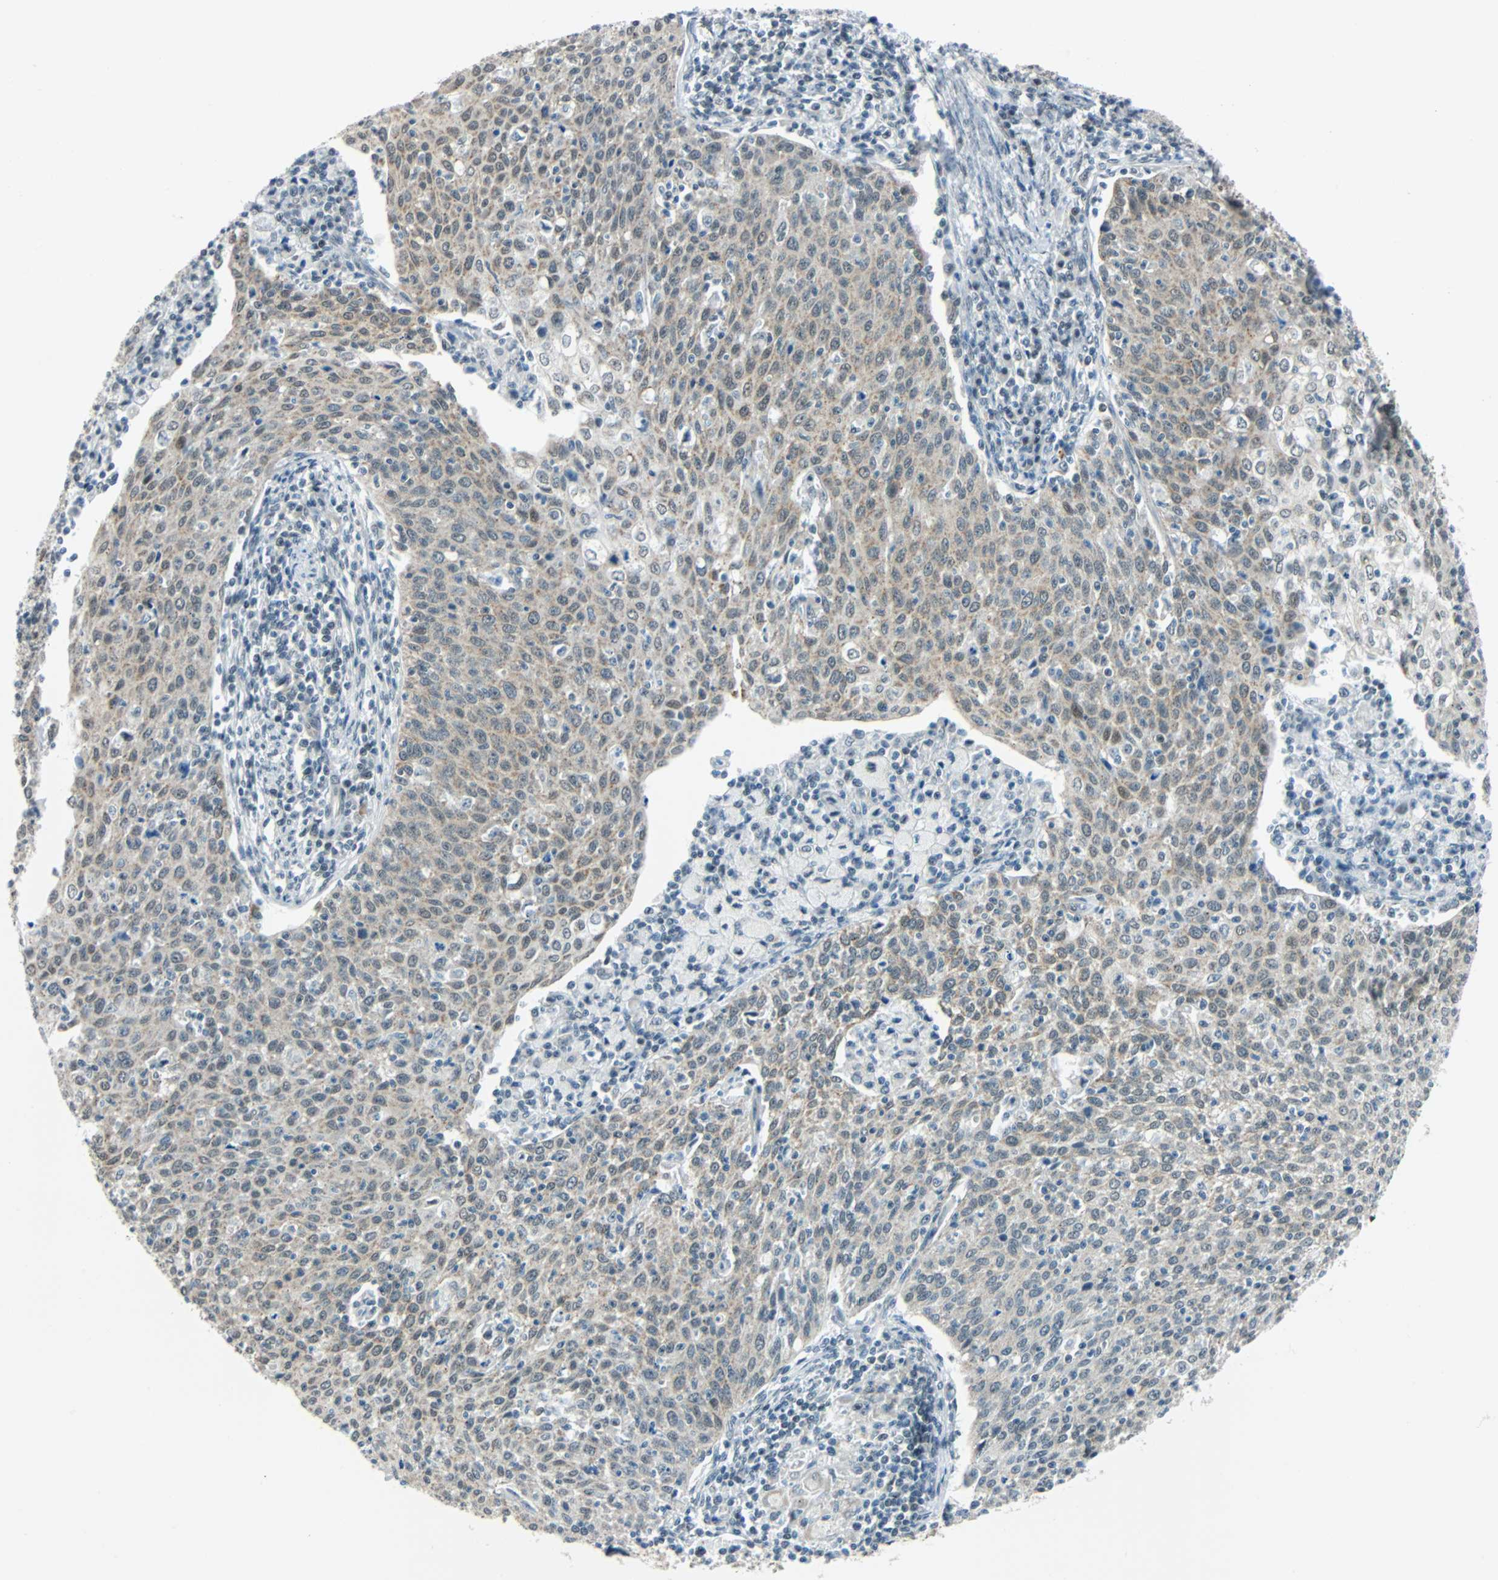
{"staining": {"intensity": "weak", "quantity": "25%-75%", "location": "cytoplasmic/membranous"}, "tissue": "cervical cancer", "cell_type": "Tumor cells", "image_type": "cancer", "snomed": [{"axis": "morphology", "description": "Squamous cell carcinoma, NOS"}, {"axis": "topography", "description": "Cervix"}], "caption": "Immunohistochemistry image of neoplastic tissue: human squamous cell carcinoma (cervical) stained using immunohistochemistry (IHC) exhibits low levels of weak protein expression localized specifically in the cytoplasmic/membranous of tumor cells, appearing as a cytoplasmic/membranous brown color.", "gene": "NELFE", "patient": {"sex": "female", "age": 38}}